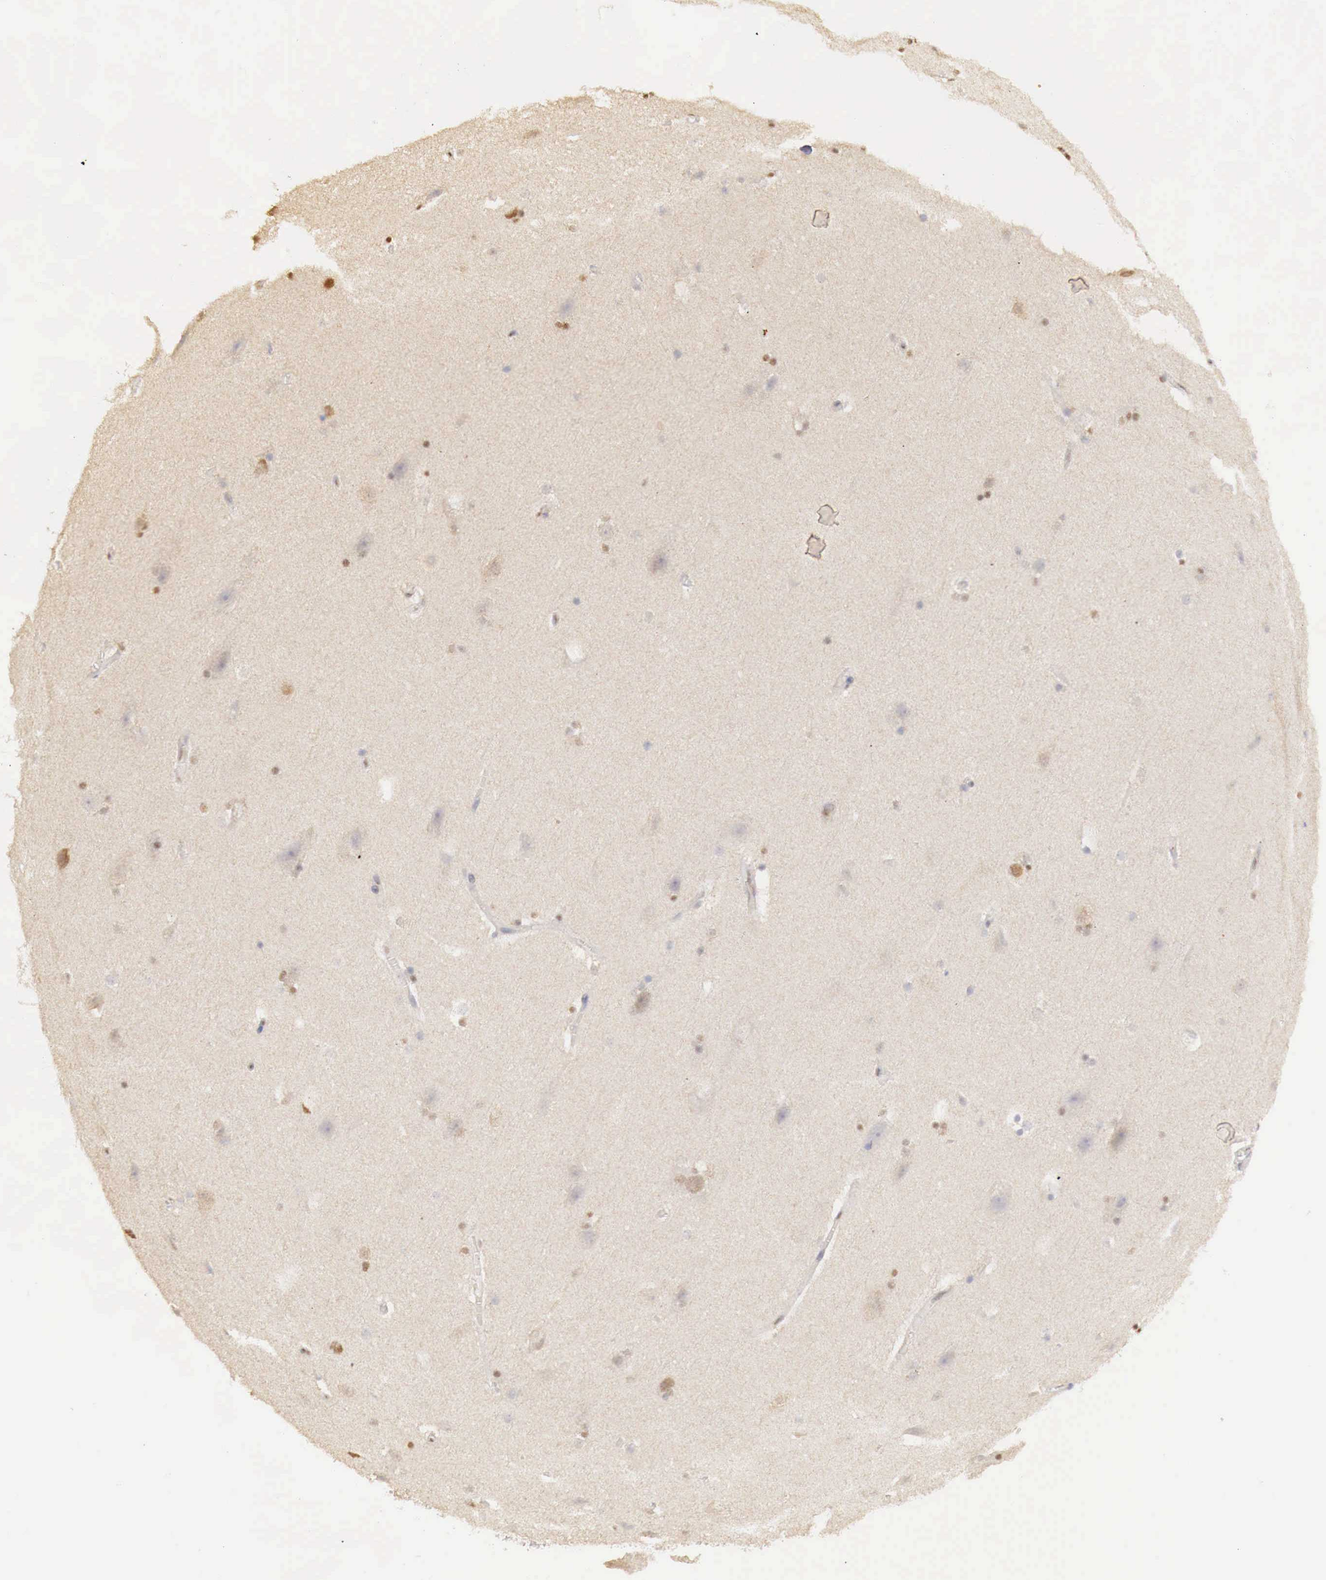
{"staining": {"intensity": "negative", "quantity": "none", "location": "none"}, "tissue": "cerebral cortex", "cell_type": "Endothelial cells", "image_type": "normal", "snomed": [{"axis": "morphology", "description": "Normal tissue, NOS"}, {"axis": "topography", "description": "Cerebral cortex"}, {"axis": "topography", "description": "Hippocampus"}], "caption": "Protein analysis of unremarkable cerebral cortex exhibits no significant positivity in endothelial cells. (Stains: DAB (3,3'-diaminobenzidine) IHC with hematoxylin counter stain, Microscopy: brightfield microscopy at high magnification).", "gene": "UBA1", "patient": {"sex": "female", "age": 19}}